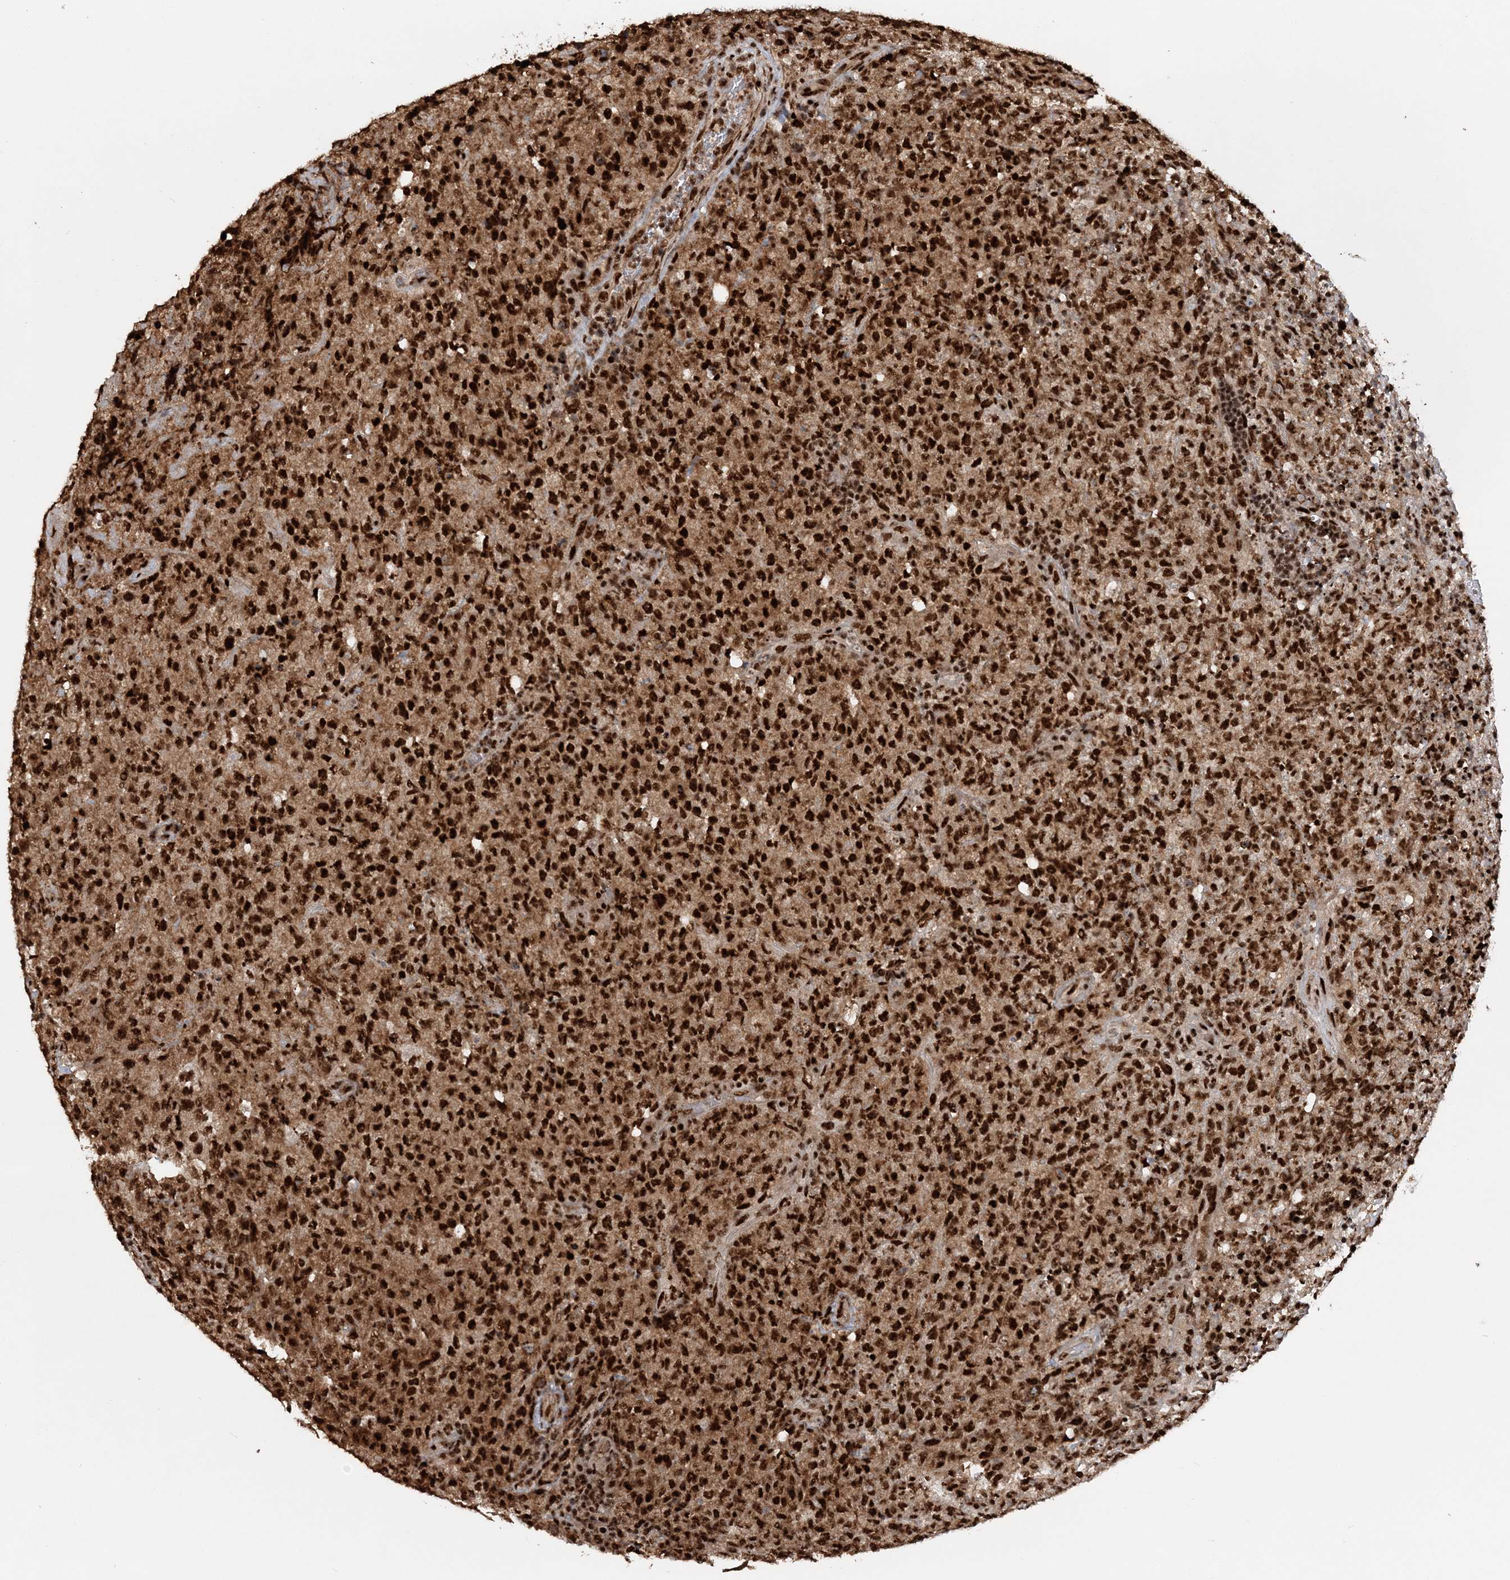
{"staining": {"intensity": "strong", "quantity": ">75%", "location": "nuclear"}, "tissue": "lymphoma", "cell_type": "Tumor cells", "image_type": "cancer", "snomed": [{"axis": "morphology", "description": "Malignant lymphoma, non-Hodgkin's type, High grade"}, {"axis": "topography", "description": "Tonsil"}], "caption": "Immunohistochemical staining of malignant lymphoma, non-Hodgkin's type (high-grade) shows high levels of strong nuclear staining in approximately >75% of tumor cells.", "gene": "EXOSC8", "patient": {"sex": "female", "age": 36}}